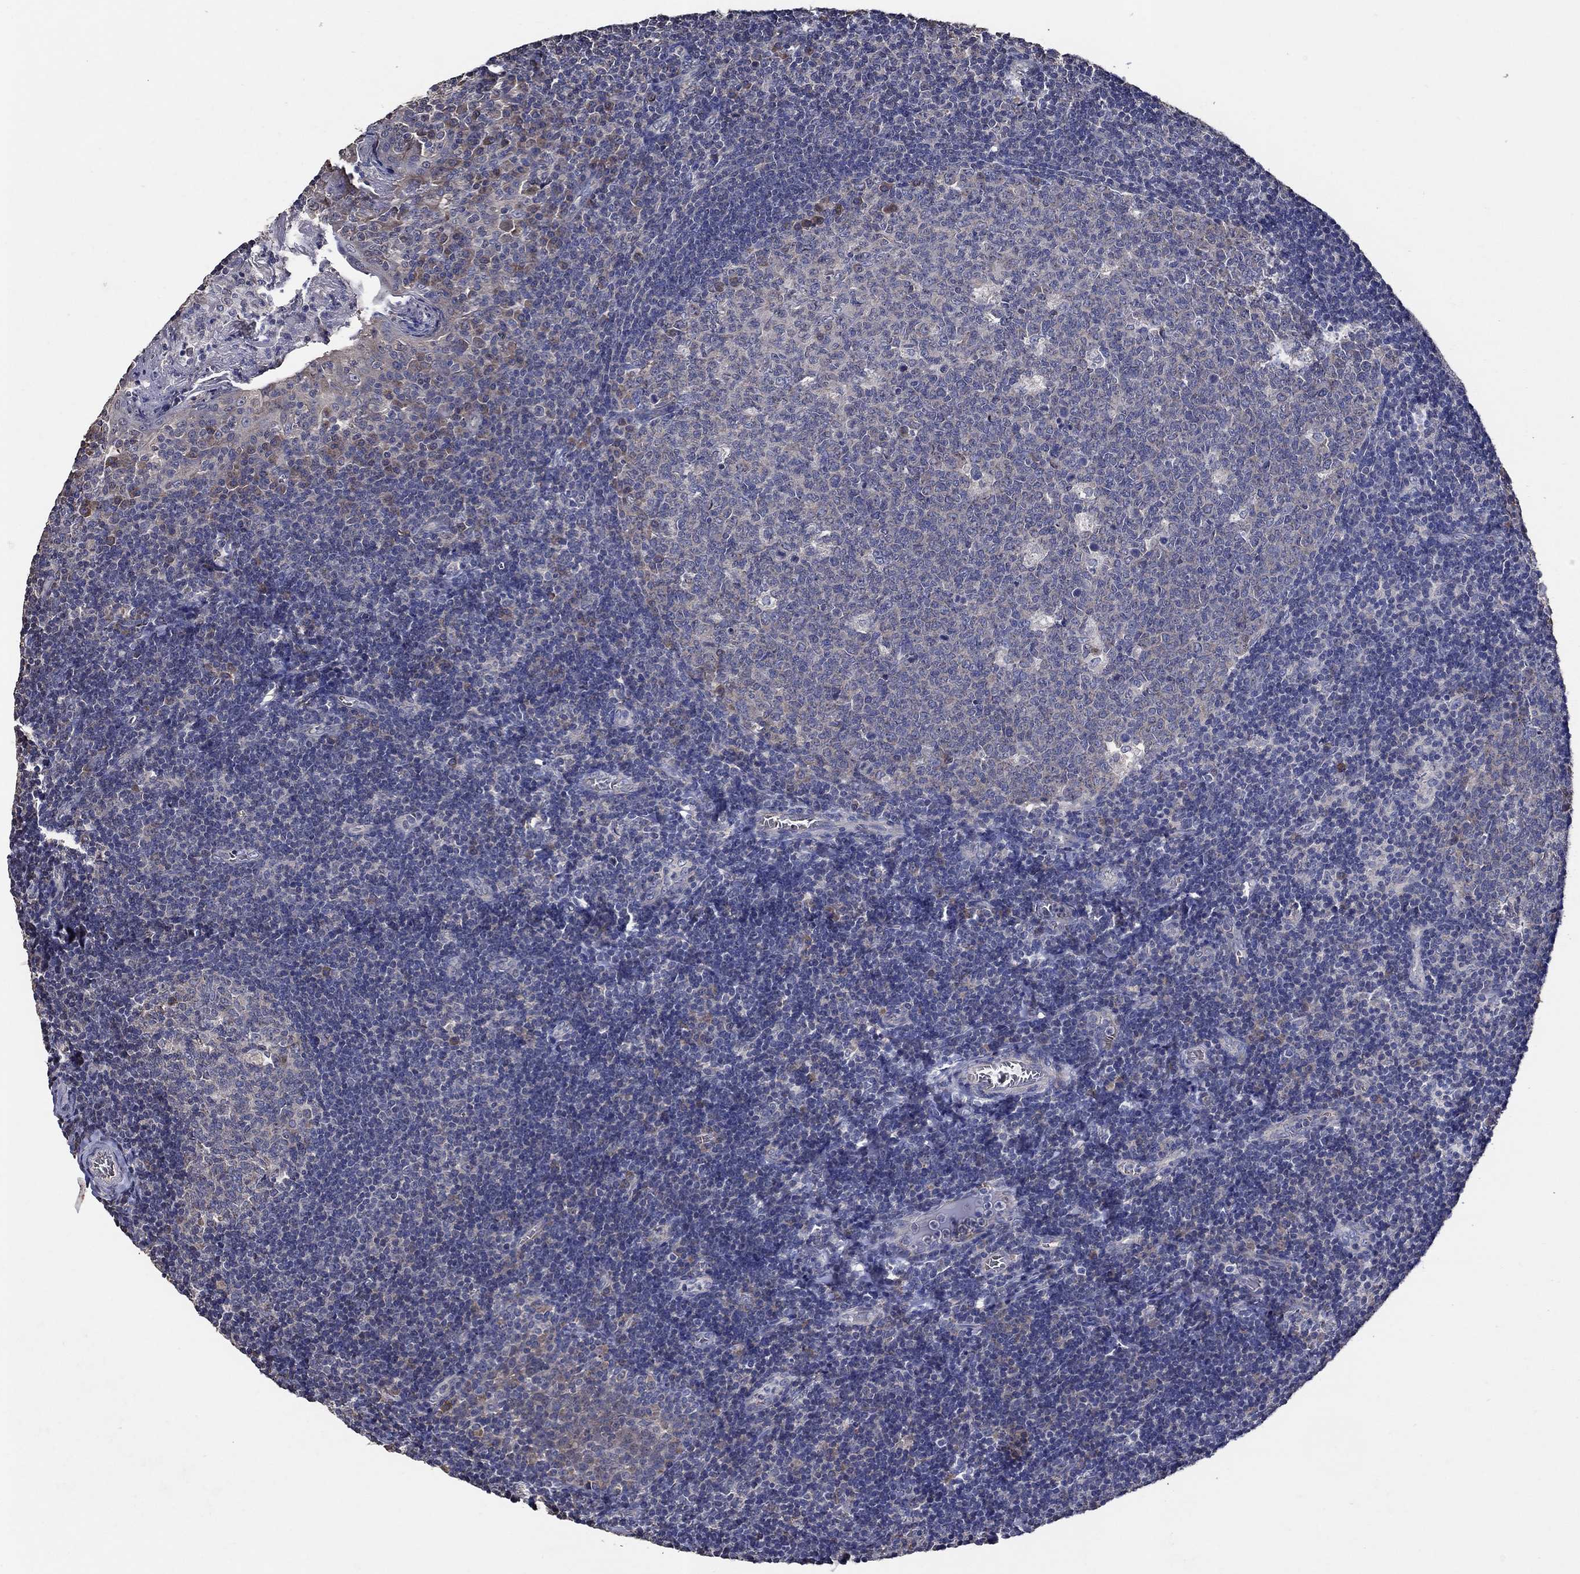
{"staining": {"intensity": "moderate", "quantity": "<25%", "location": "cytoplasmic/membranous"}, "tissue": "tonsil", "cell_type": "Germinal center cells", "image_type": "normal", "snomed": [{"axis": "morphology", "description": "Normal tissue, NOS"}, {"axis": "topography", "description": "Tonsil"}], "caption": "This micrograph shows immunohistochemistry staining of benign human tonsil, with low moderate cytoplasmic/membranous positivity in approximately <25% of germinal center cells.", "gene": "HAP1", "patient": {"sex": "female", "age": 13}}